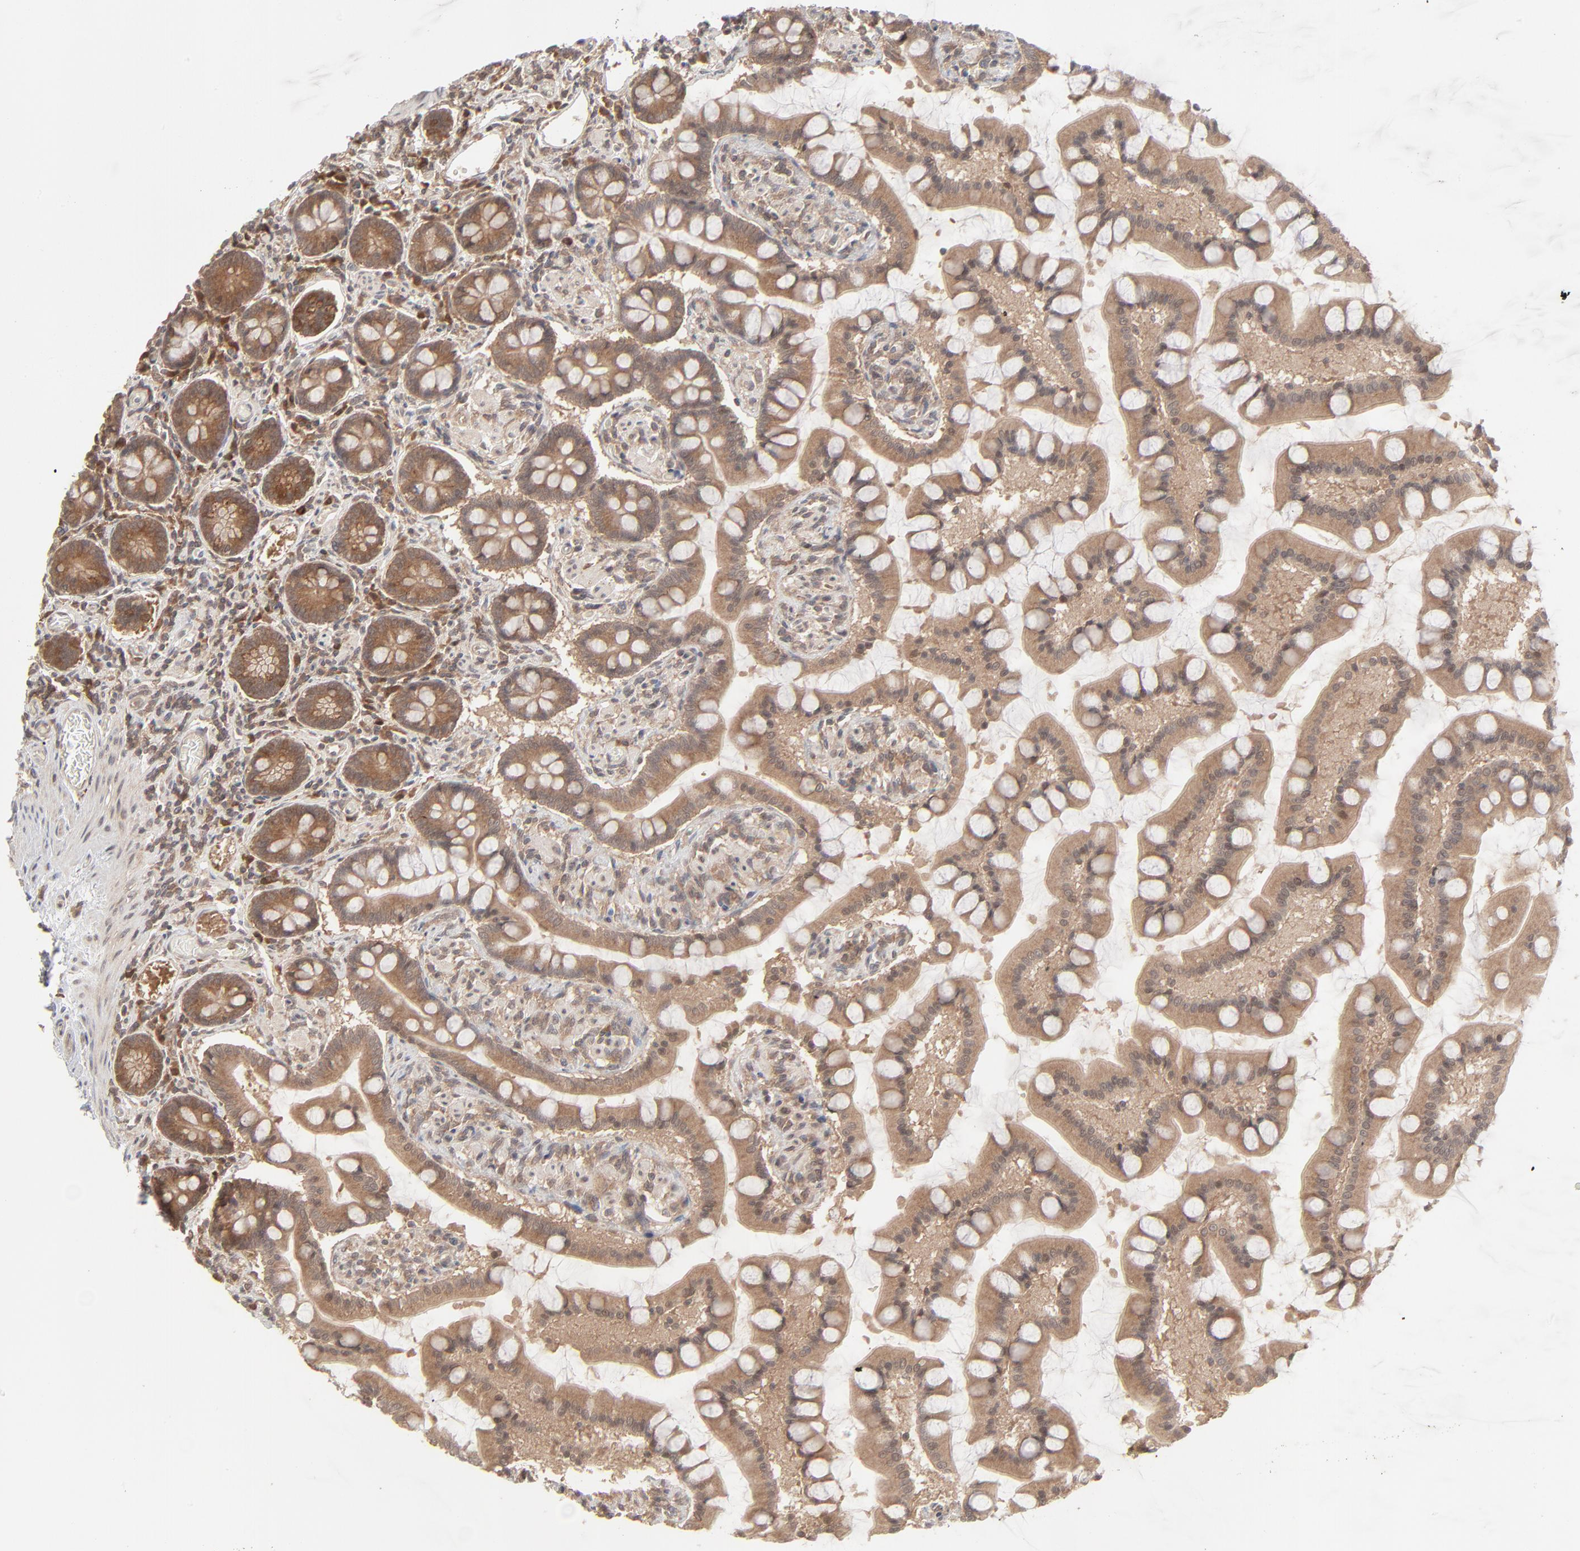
{"staining": {"intensity": "moderate", "quantity": ">75%", "location": "cytoplasmic/membranous"}, "tissue": "small intestine", "cell_type": "Glandular cells", "image_type": "normal", "snomed": [{"axis": "morphology", "description": "Normal tissue, NOS"}, {"axis": "topography", "description": "Small intestine"}], "caption": "Protein staining displays moderate cytoplasmic/membranous expression in about >75% of glandular cells in unremarkable small intestine.", "gene": "SCFD1", "patient": {"sex": "male", "age": 41}}